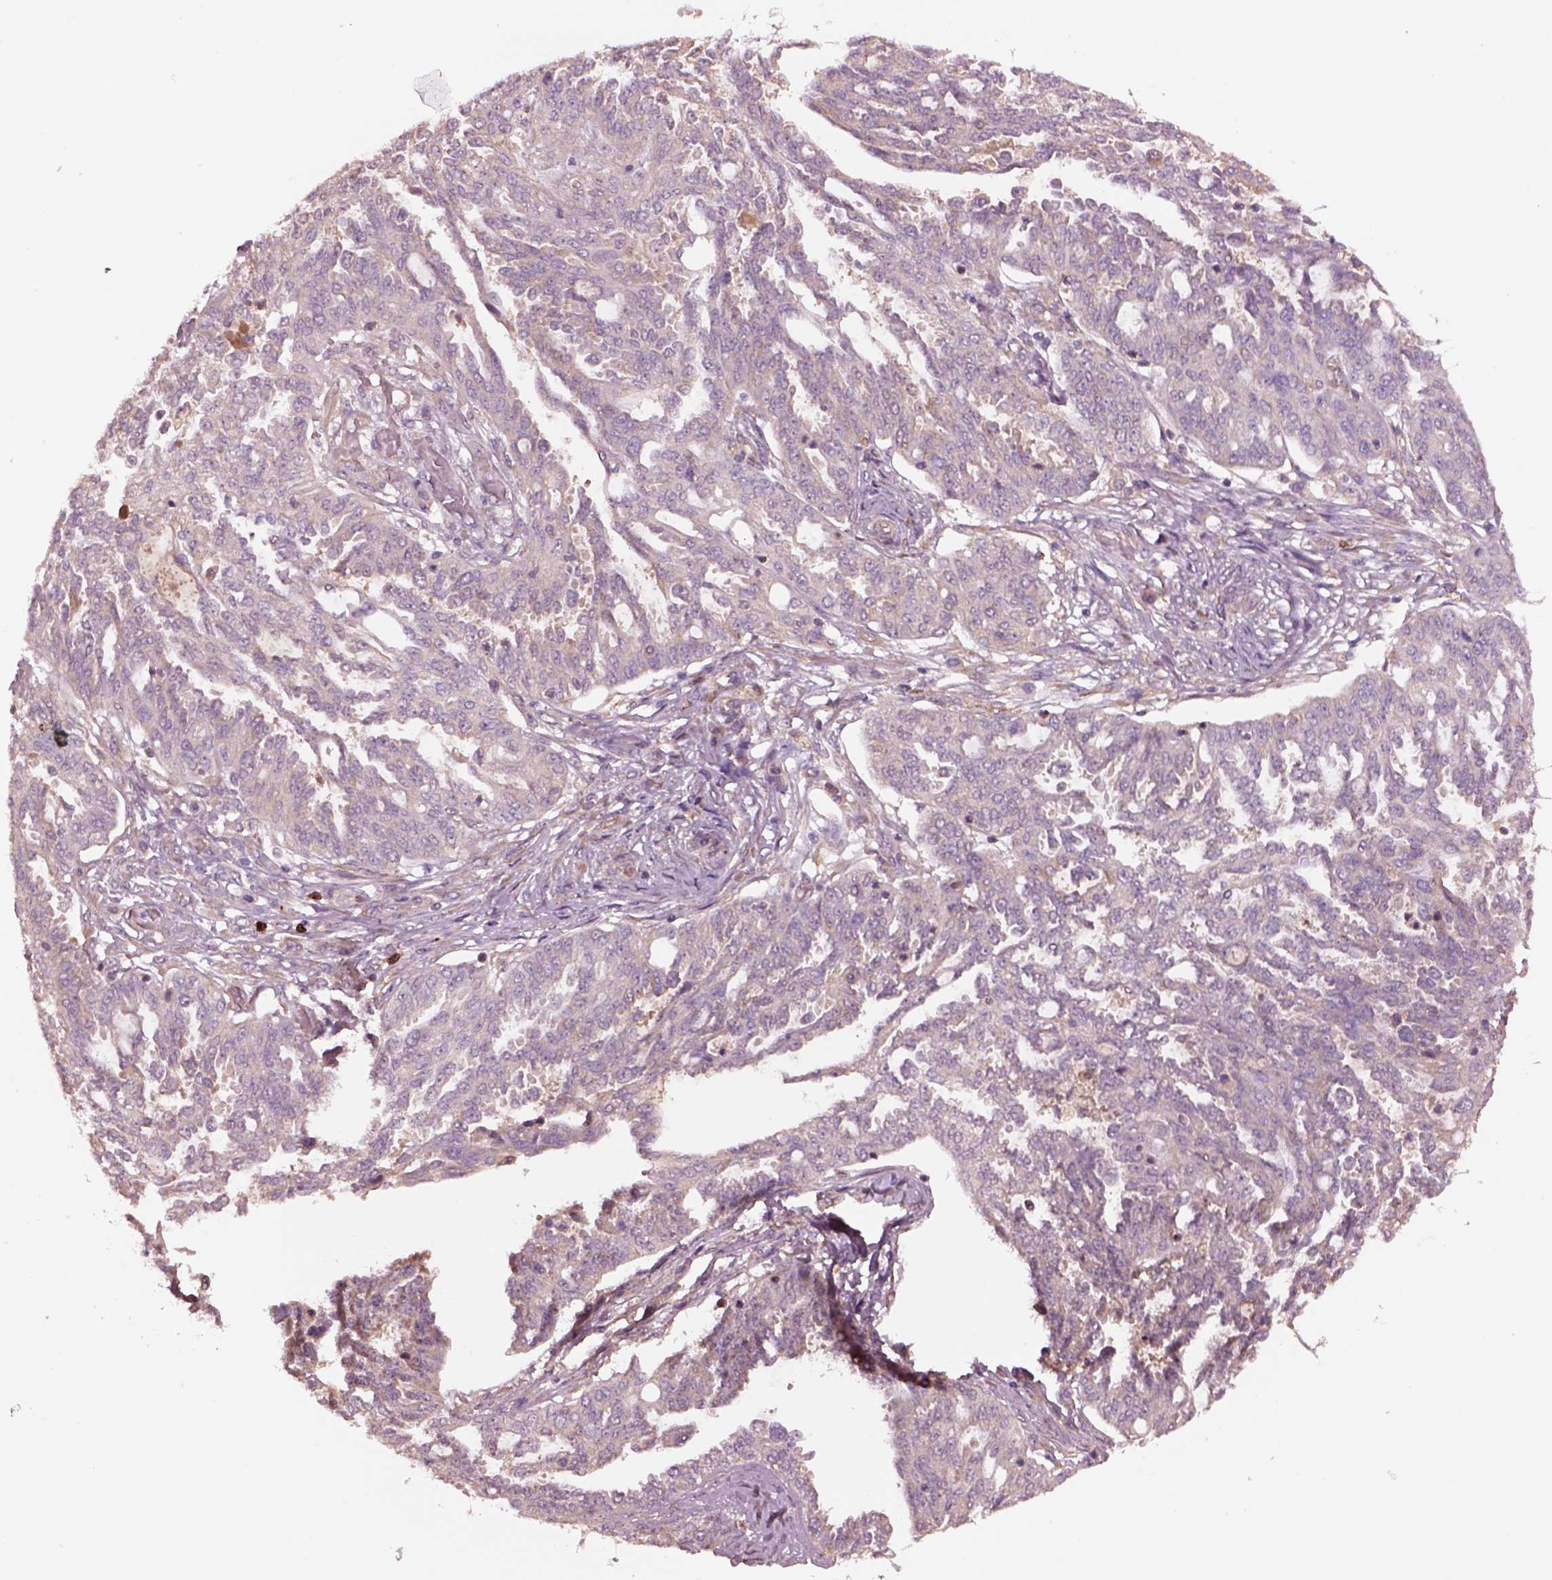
{"staining": {"intensity": "negative", "quantity": "none", "location": "none"}, "tissue": "ovarian cancer", "cell_type": "Tumor cells", "image_type": "cancer", "snomed": [{"axis": "morphology", "description": "Cystadenocarcinoma, serous, NOS"}, {"axis": "topography", "description": "Ovary"}], "caption": "There is no significant expression in tumor cells of ovarian cancer (serous cystadenocarcinoma).", "gene": "HTR1B", "patient": {"sex": "female", "age": 67}}